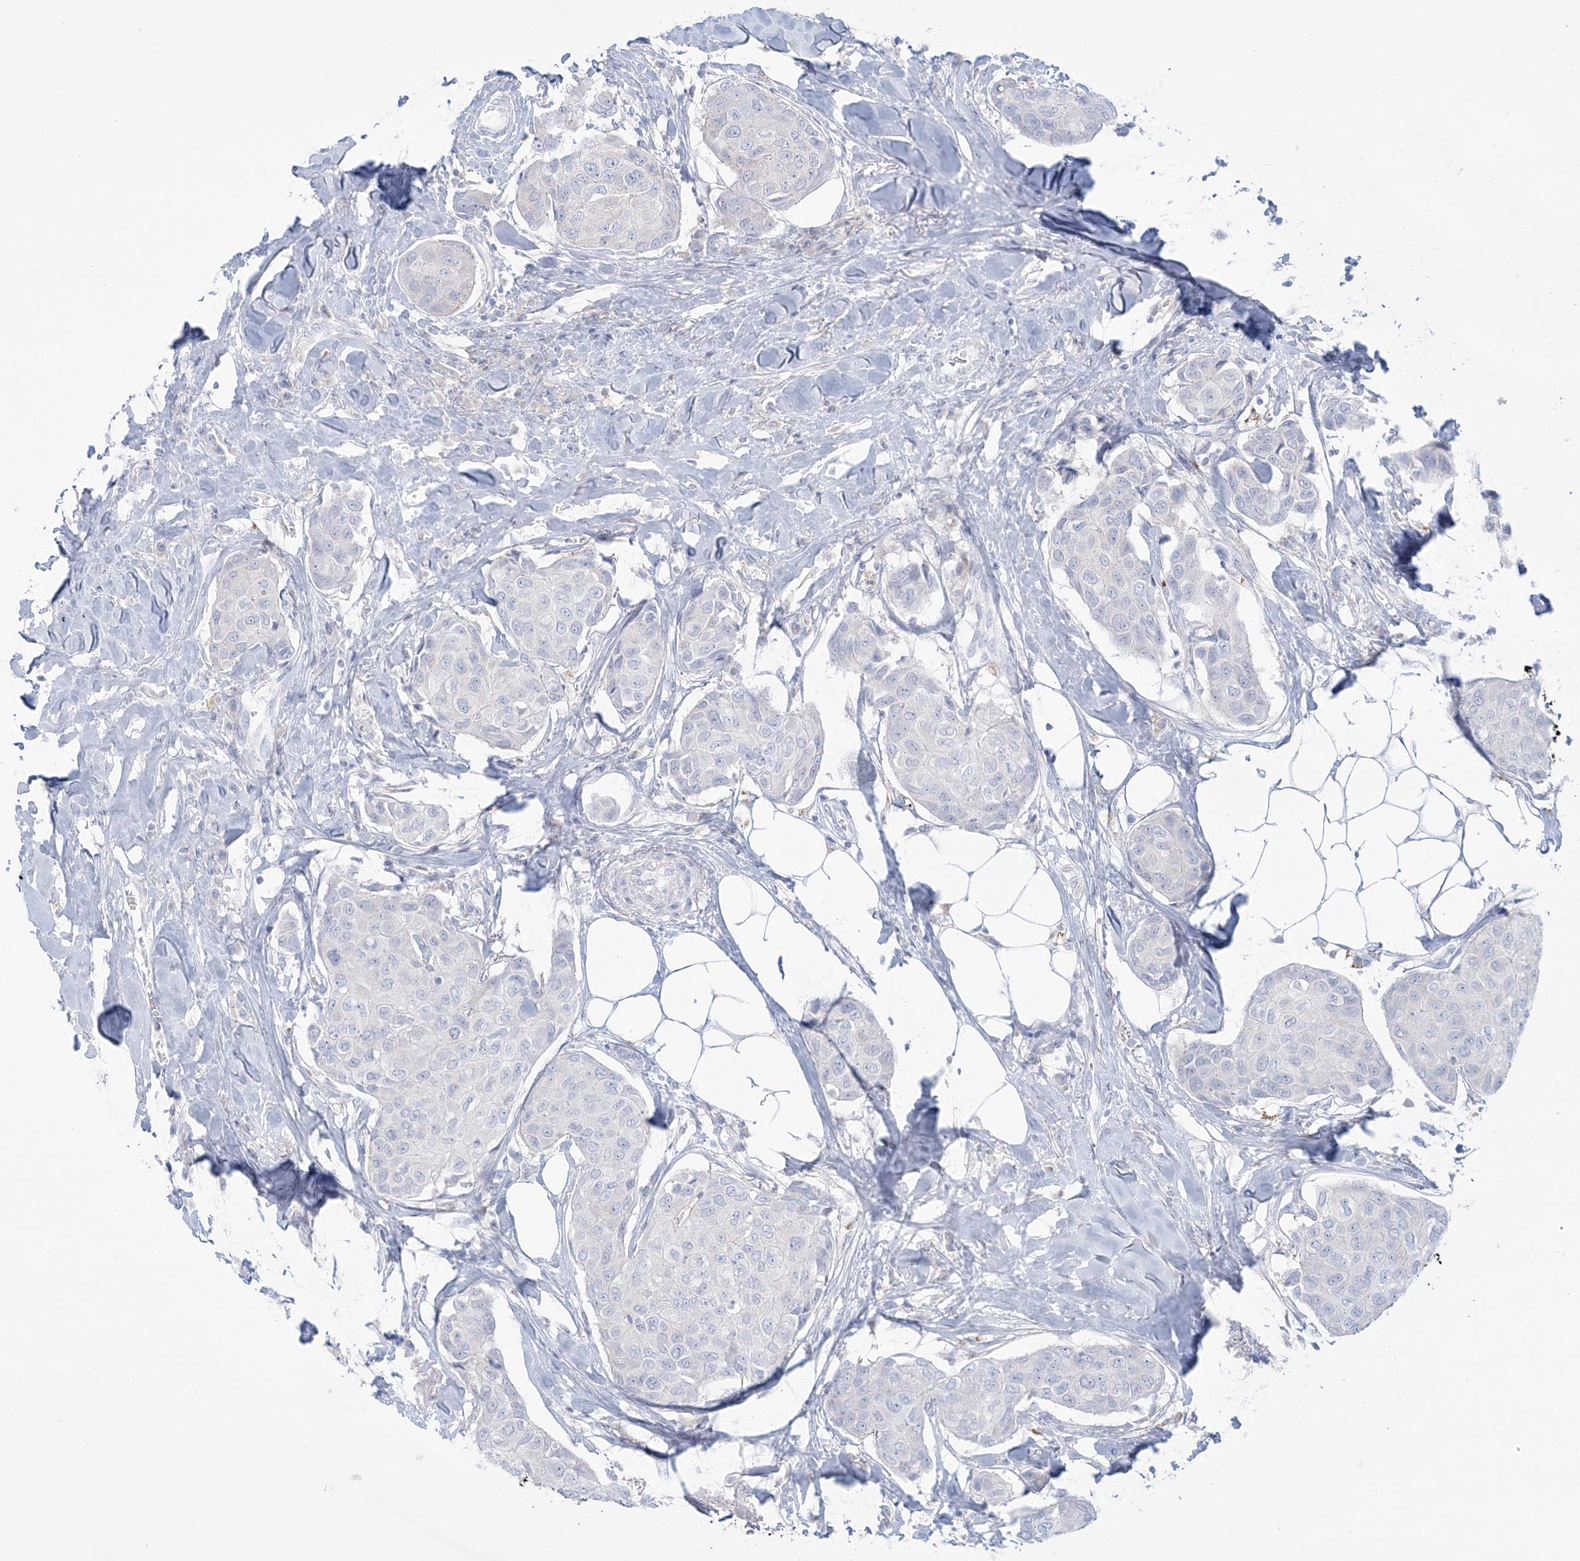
{"staining": {"intensity": "negative", "quantity": "none", "location": "none"}, "tissue": "breast cancer", "cell_type": "Tumor cells", "image_type": "cancer", "snomed": [{"axis": "morphology", "description": "Duct carcinoma"}, {"axis": "topography", "description": "Breast"}], "caption": "Tumor cells are negative for brown protein staining in breast cancer. (DAB (3,3'-diaminobenzidine) immunohistochemistry (IHC) with hematoxylin counter stain).", "gene": "KCTD6", "patient": {"sex": "female", "age": 80}}